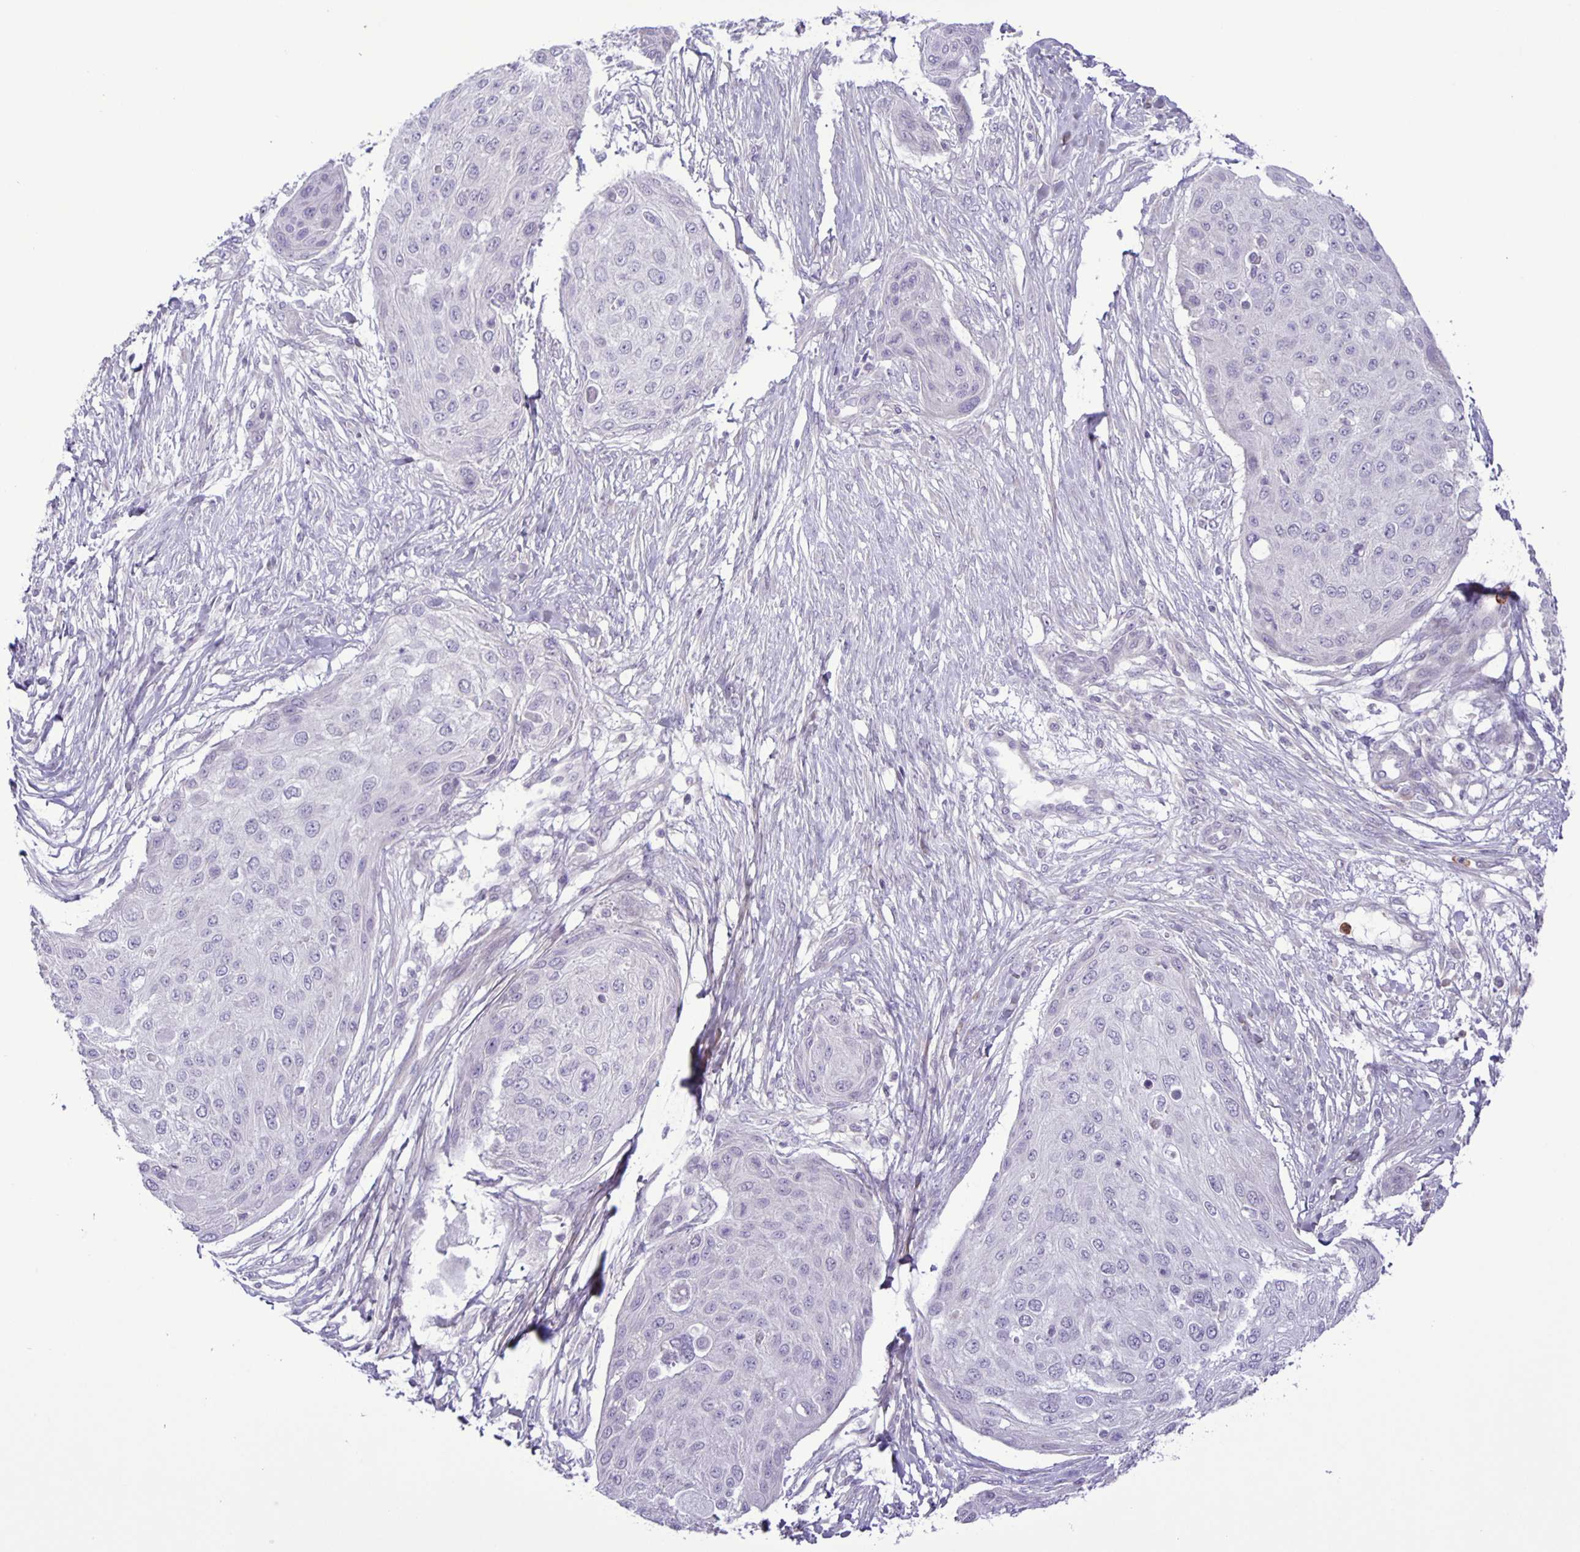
{"staining": {"intensity": "negative", "quantity": "none", "location": "none"}, "tissue": "skin cancer", "cell_type": "Tumor cells", "image_type": "cancer", "snomed": [{"axis": "morphology", "description": "Squamous cell carcinoma, NOS"}, {"axis": "topography", "description": "Skin"}], "caption": "Human skin squamous cell carcinoma stained for a protein using IHC demonstrates no expression in tumor cells.", "gene": "ADCK1", "patient": {"sex": "female", "age": 87}}